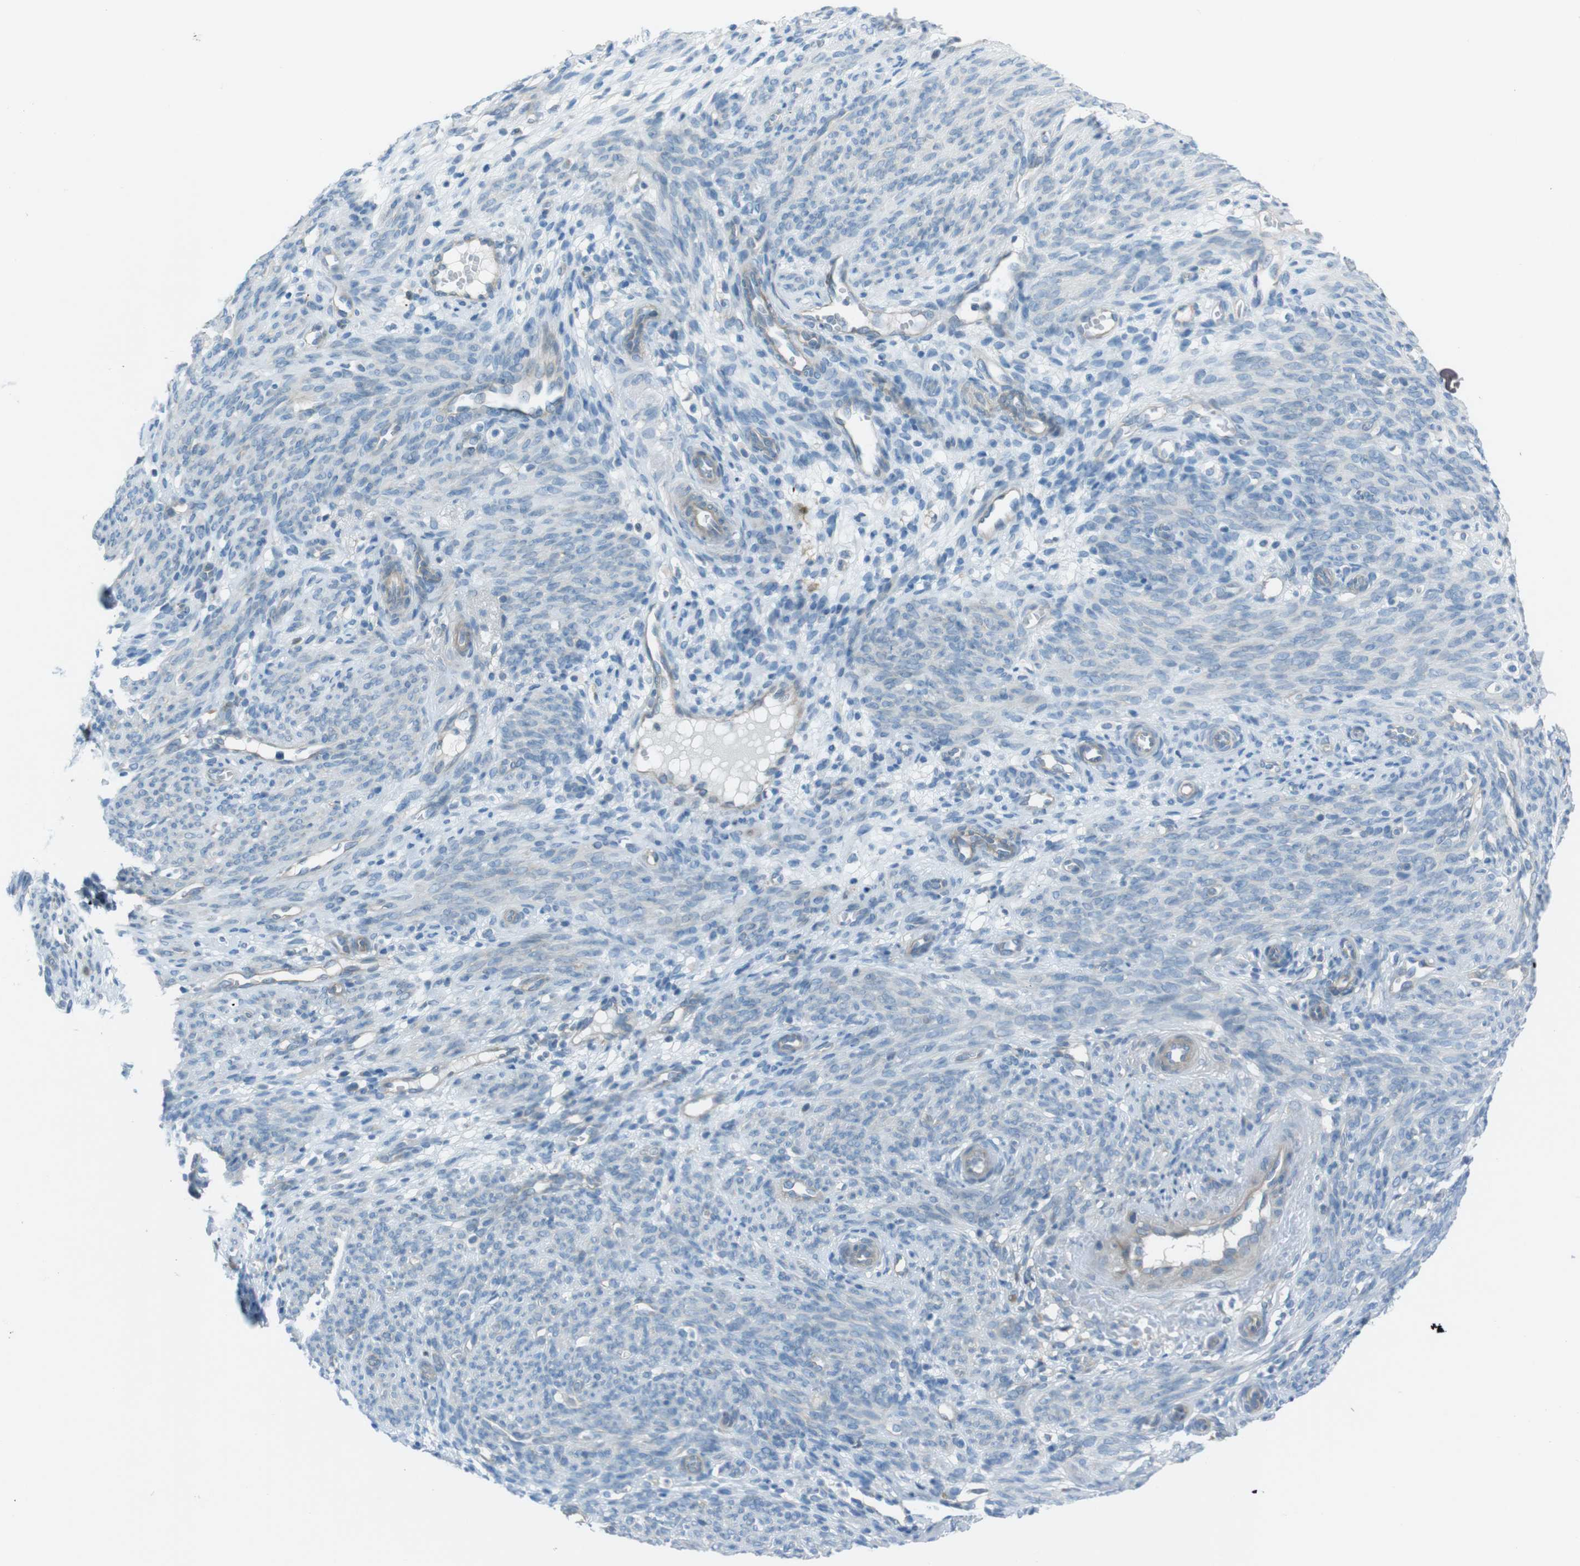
{"staining": {"intensity": "negative", "quantity": "none", "location": "none"}, "tissue": "endometrium", "cell_type": "Cells in endometrial stroma", "image_type": "normal", "snomed": [{"axis": "morphology", "description": "Normal tissue, NOS"}, {"axis": "morphology", "description": "Adenocarcinoma, NOS"}, {"axis": "topography", "description": "Endometrium"}, {"axis": "topography", "description": "Ovary"}], "caption": "Endometrium stained for a protein using IHC shows no expression cells in endometrial stroma.", "gene": "TMEM41B", "patient": {"sex": "female", "age": 68}}